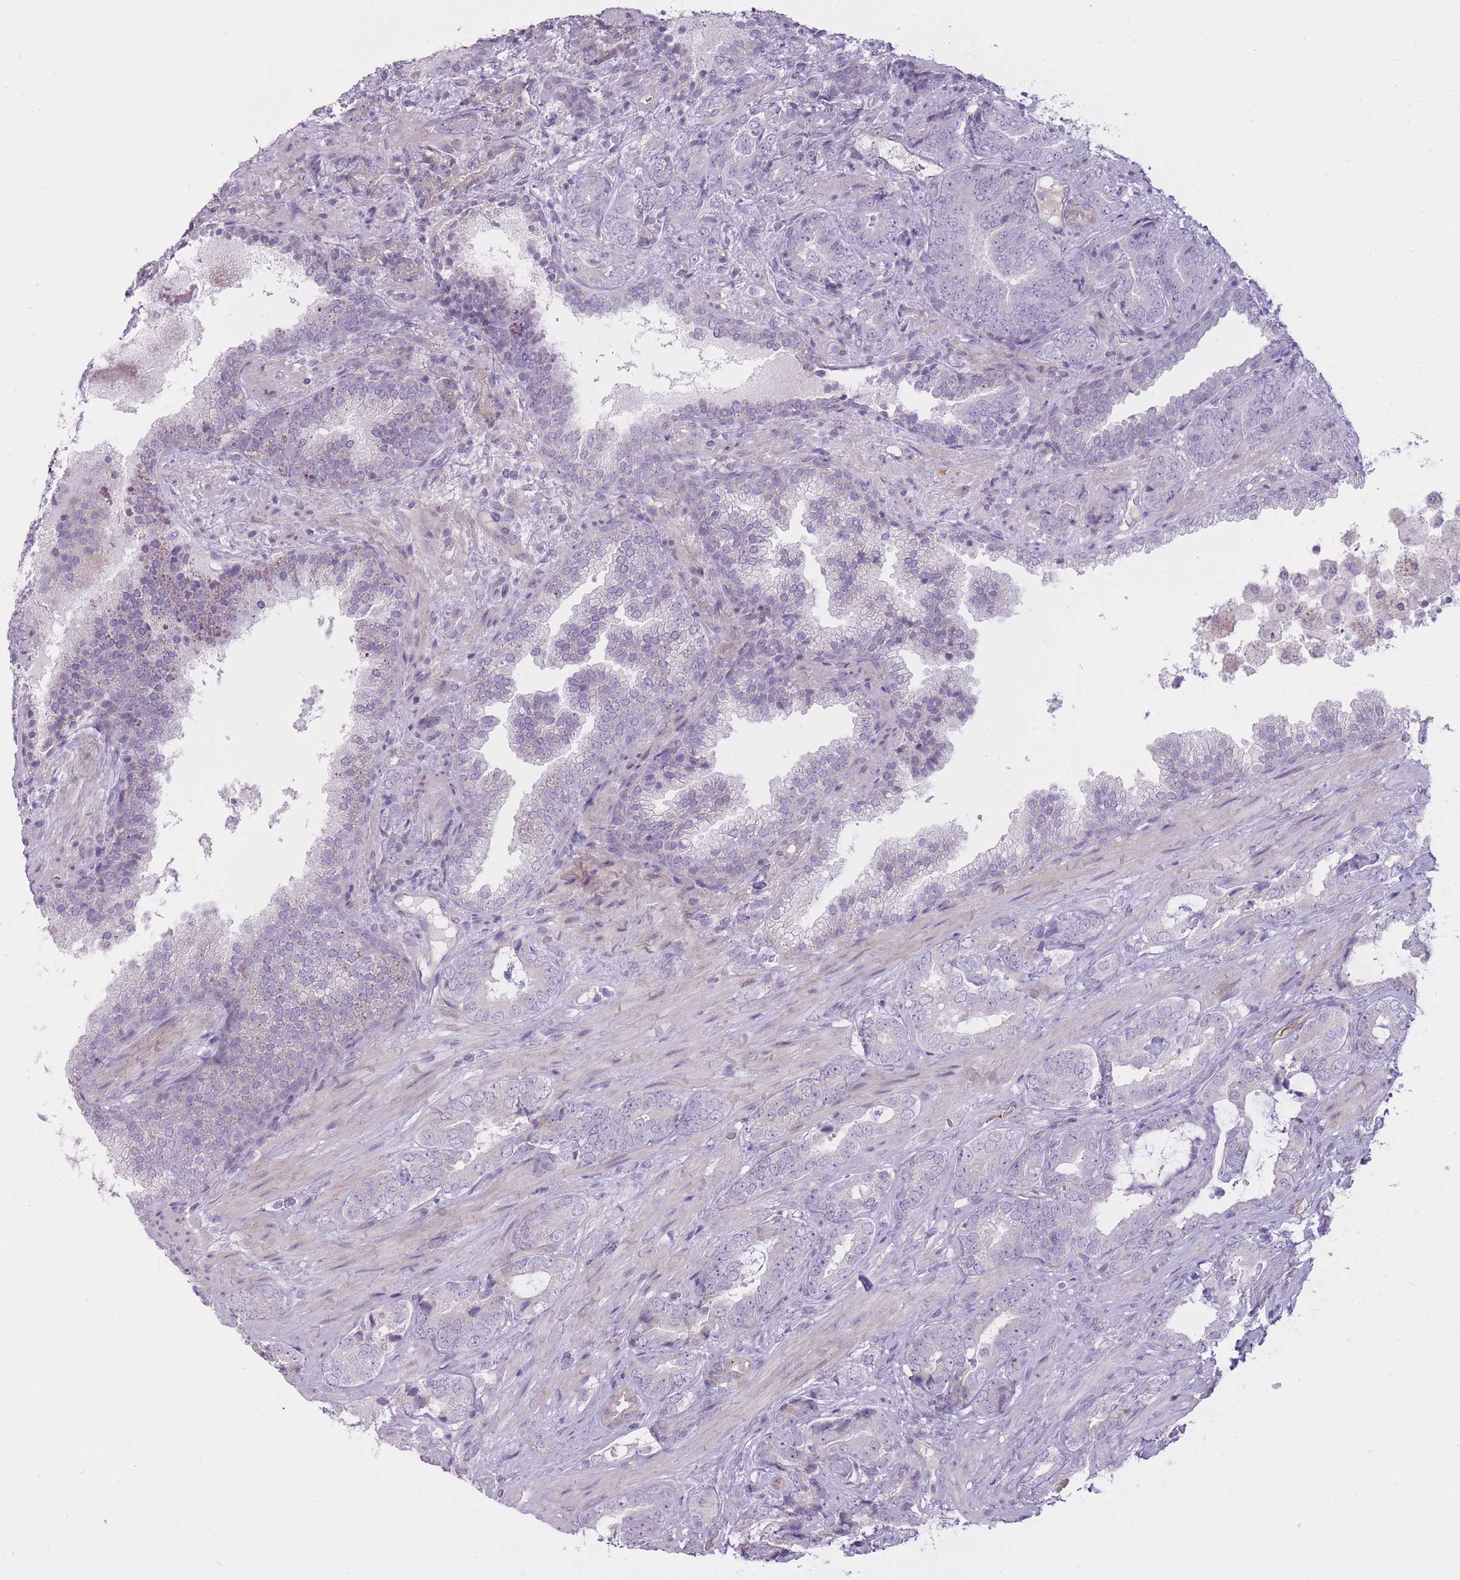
{"staining": {"intensity": "negative", "quantity": "none", "location": "none"}, "tissue": "prostate cancer", "cell_type": "Tumor cells", "image_type": "cancer", "snomed": [{"axis": "morphology", "description": "Adenocarcinoma, High grade"}, {"axis": "topography", "description": "Prostate"}], "caption": "This is a image of IHC staining of prostate cancer, which shows no expression in tumor cells.", "gene": "PGRMC2", "patient": {"sex": "male", "age": 71}}